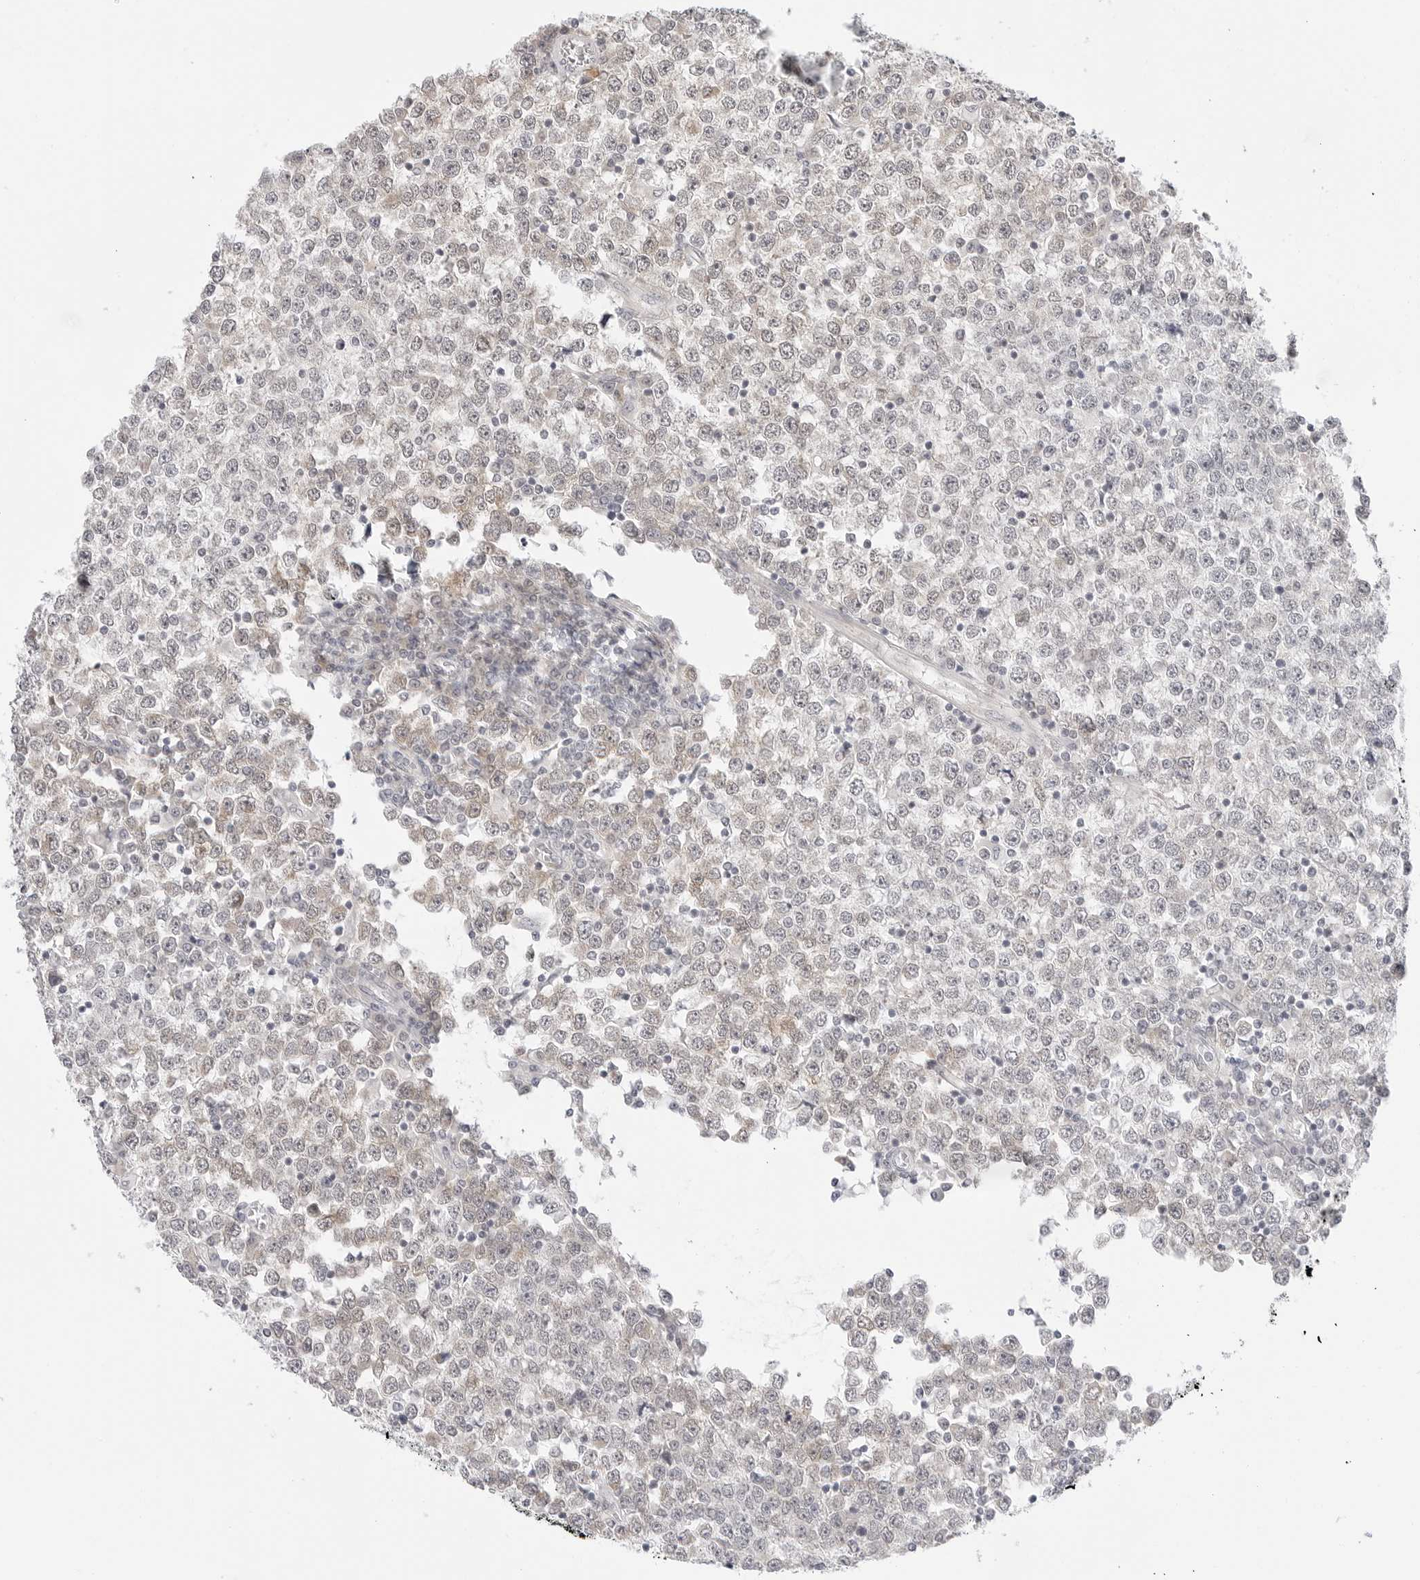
{"staining": {"intensity": "negative", "quantity": "none", "location": "none"}, "tissue": "testis cancer", "cell_type": "Tumor cells", "image_type": "cancer", "snomed": [{"axis": "morphology", "description": "Seminoma, NOS"}, {"axis": "topography", "description": "Testis"}], "caption": "This is an immunohistochemistry (IHC) micrograph of testis seminoma. There is no staining in tumor cells.", "gene": "TCP1", "patient": {"sex": "male", "age": 65}}